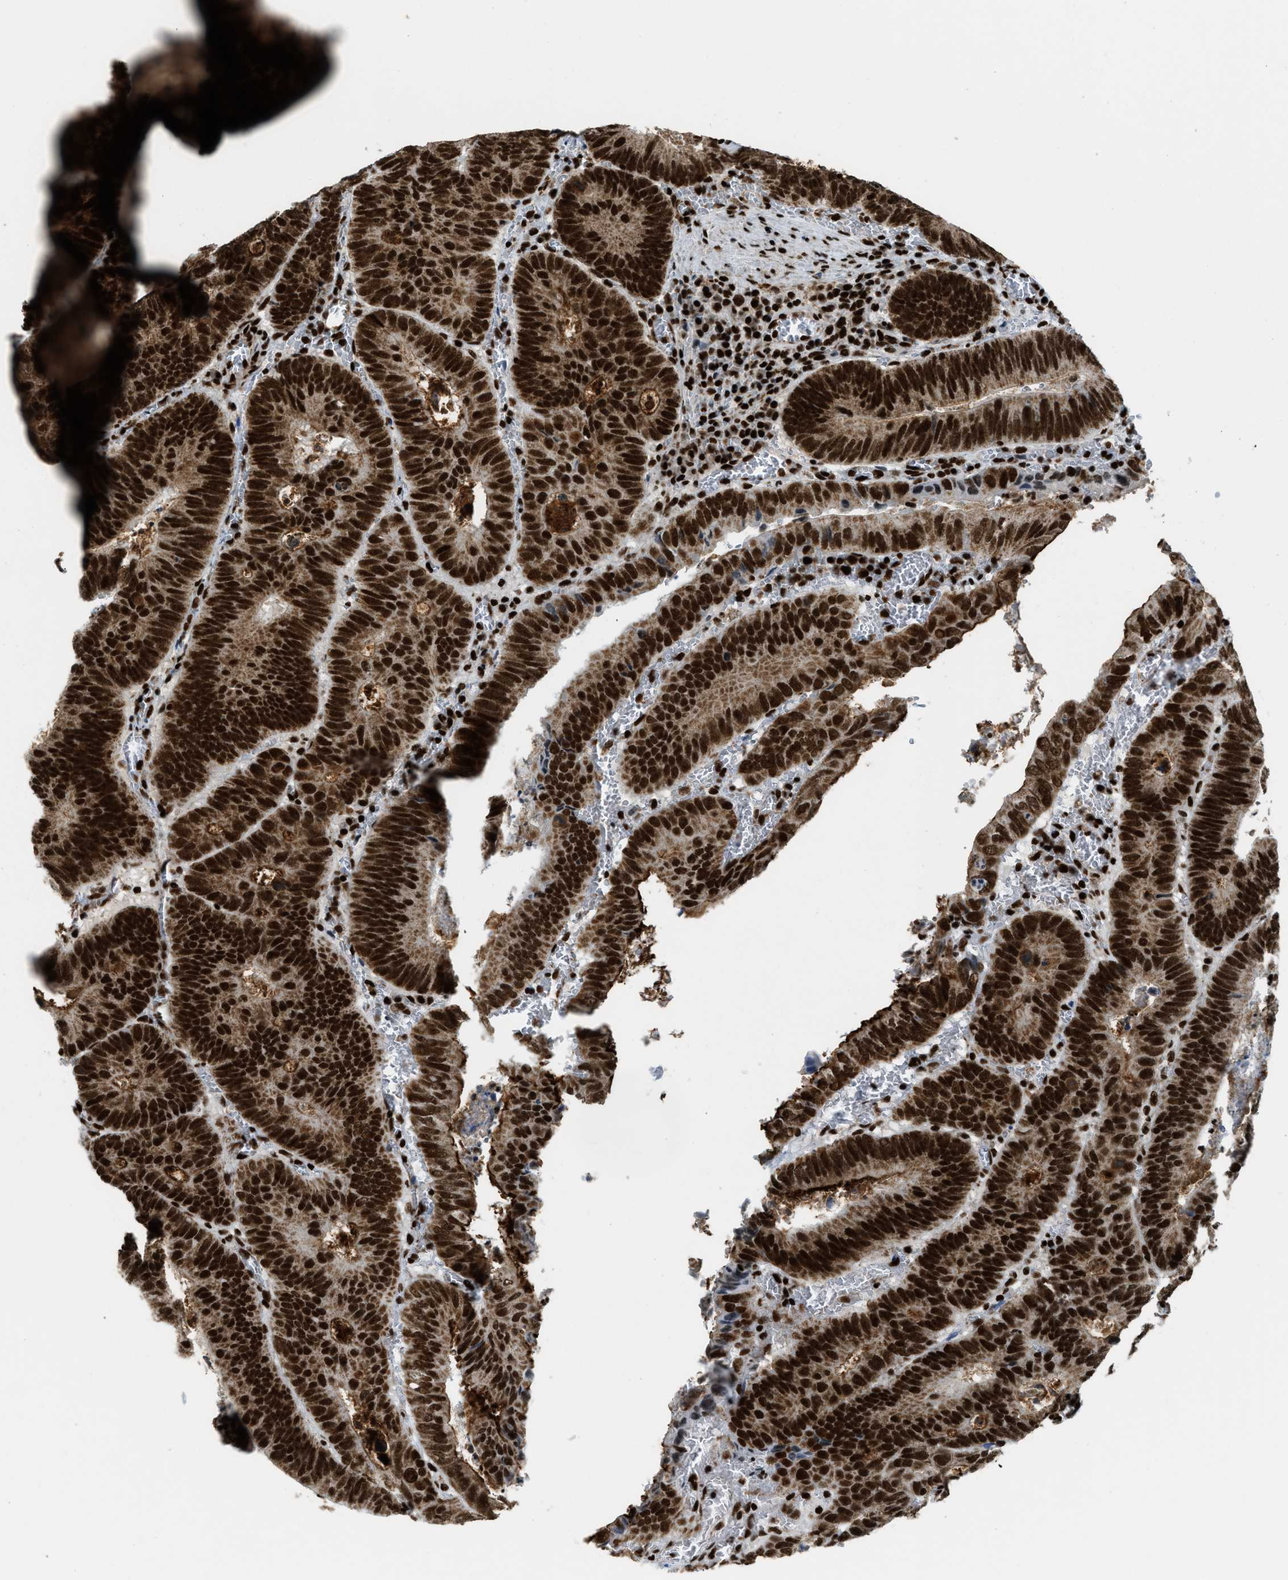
{"staining": {"intensity": "strong", "quantity": ">75%", "location": "cytoplasmic/membranous,nuclear"}, "tissue": "colorectal cancer", "cell_type": "Tumor cells", "image_type": "cancer", "snomed": [{"axis": "morphology", "description": "Inflammation, NOS"}, {"axis": "morphology", "description": "Adenocarcinoma, NOS"}, {"axis": "topography", "description": "Colon"}], "caption": "Strong cytoplasmic/membranous and nuclear positivity is seen in approximately >75% of tumor cells in adenocarcinoma (colorectal). The staining was performed using DAB to visualize the protein expression in brown, while the nuclei were stained in blue with hematoxylin (Magnification: 20x).", "gene": "GABPB1", "patient": {"sex": "male", "age": 72}}